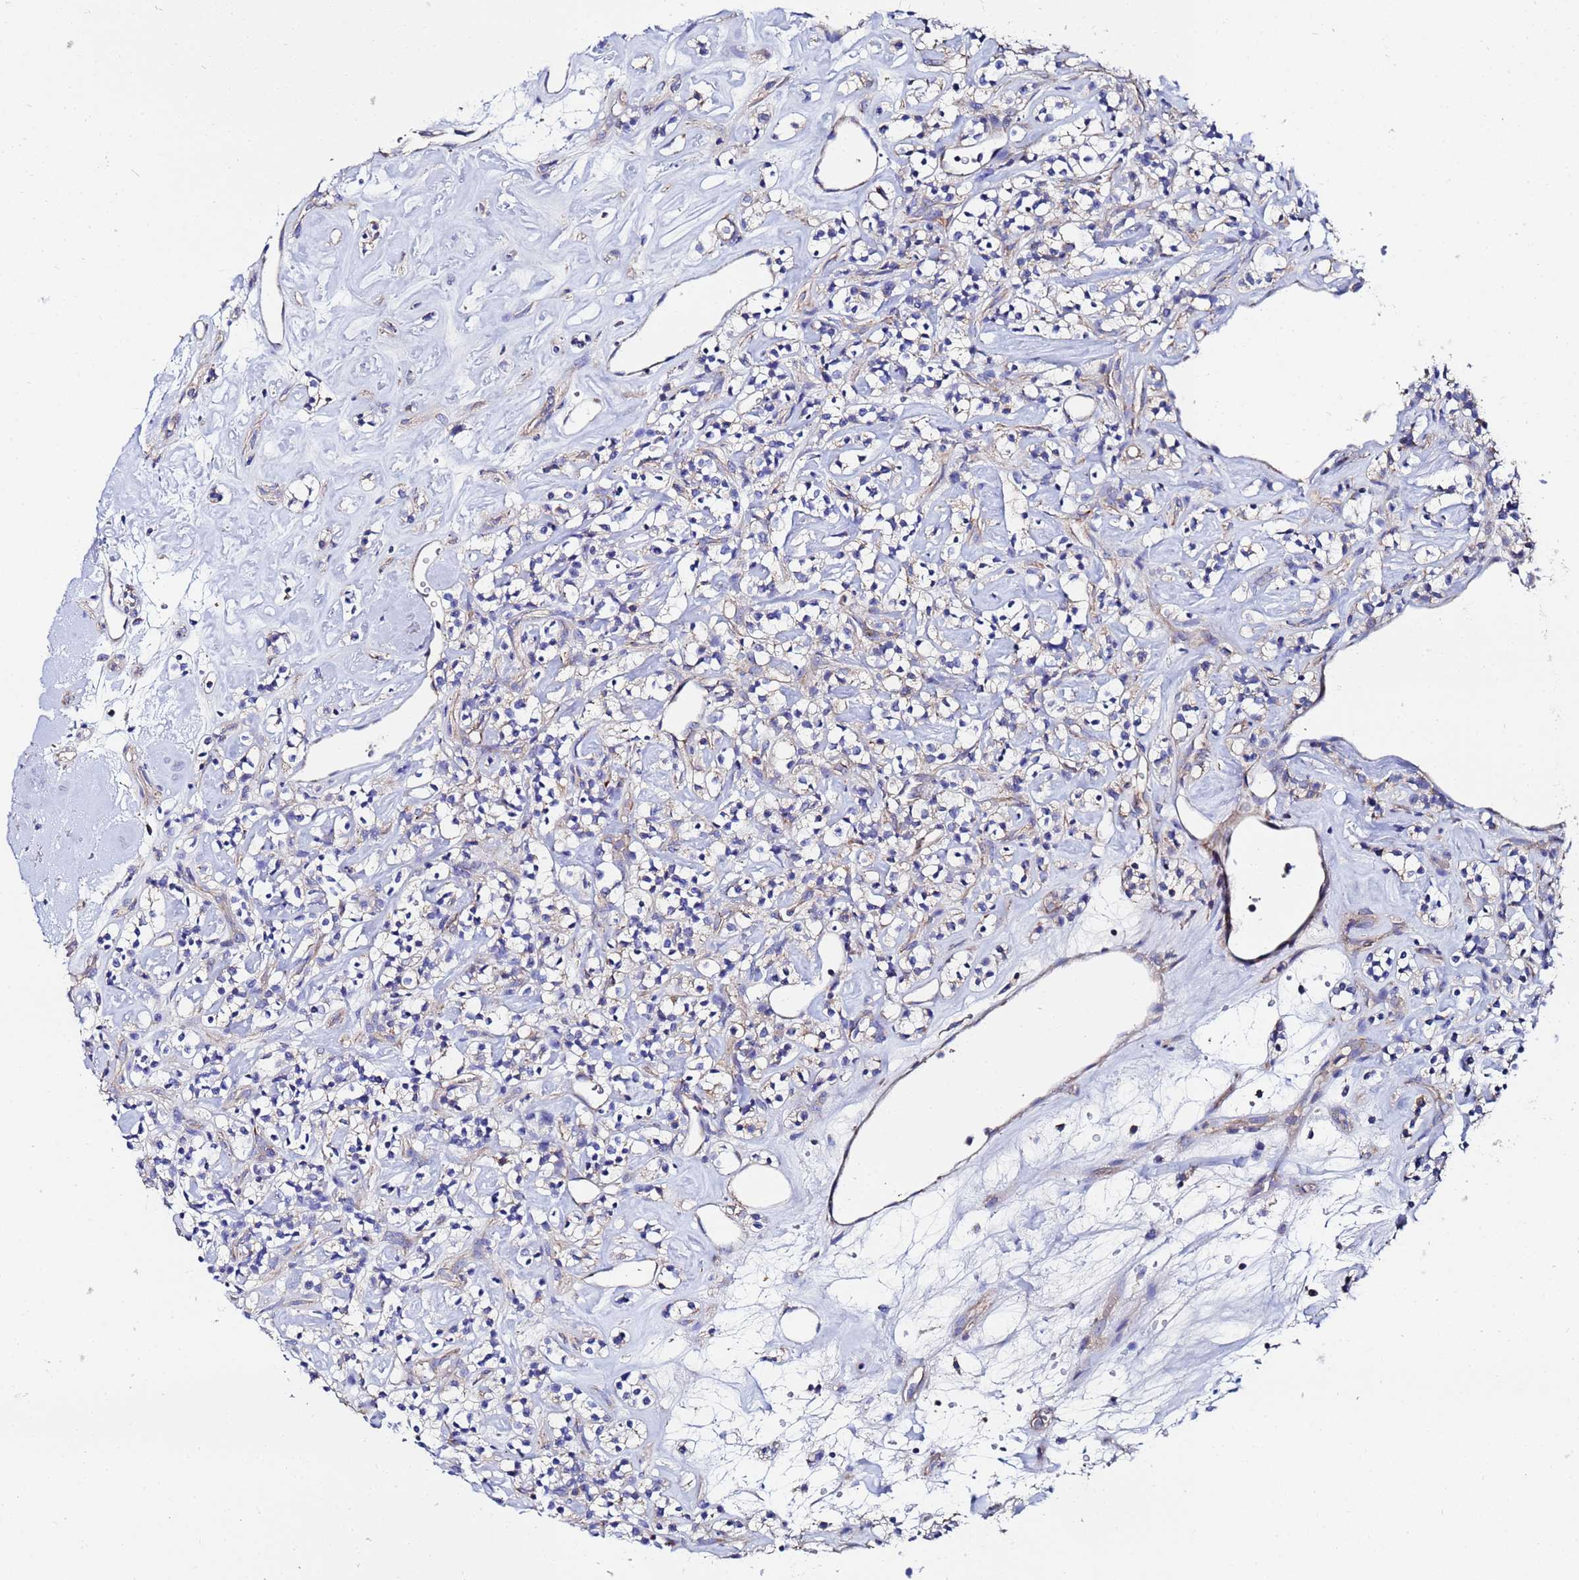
{"staining": {"intensity": "negative", "quantity": "none", "location": "none"}, "tissue": "renal cancer", "cell_type": "Tumor cells", "image_type": "cancer", "snomed": [{"axis": "morphology", "description": "Adenocarcinoma, NOS"}, {"axis": "topography", "description": "Kidney"}], "caption": "This photomicrograph is of renal adenocarcinoma stained with immunohistochemistry (IHC) to label a protein in brown with the nuclei are counter-stained blue. There is no expression in tumor cells.", "gene": "FAHD2A", "patient": {"sex": "male", "age": 77}}